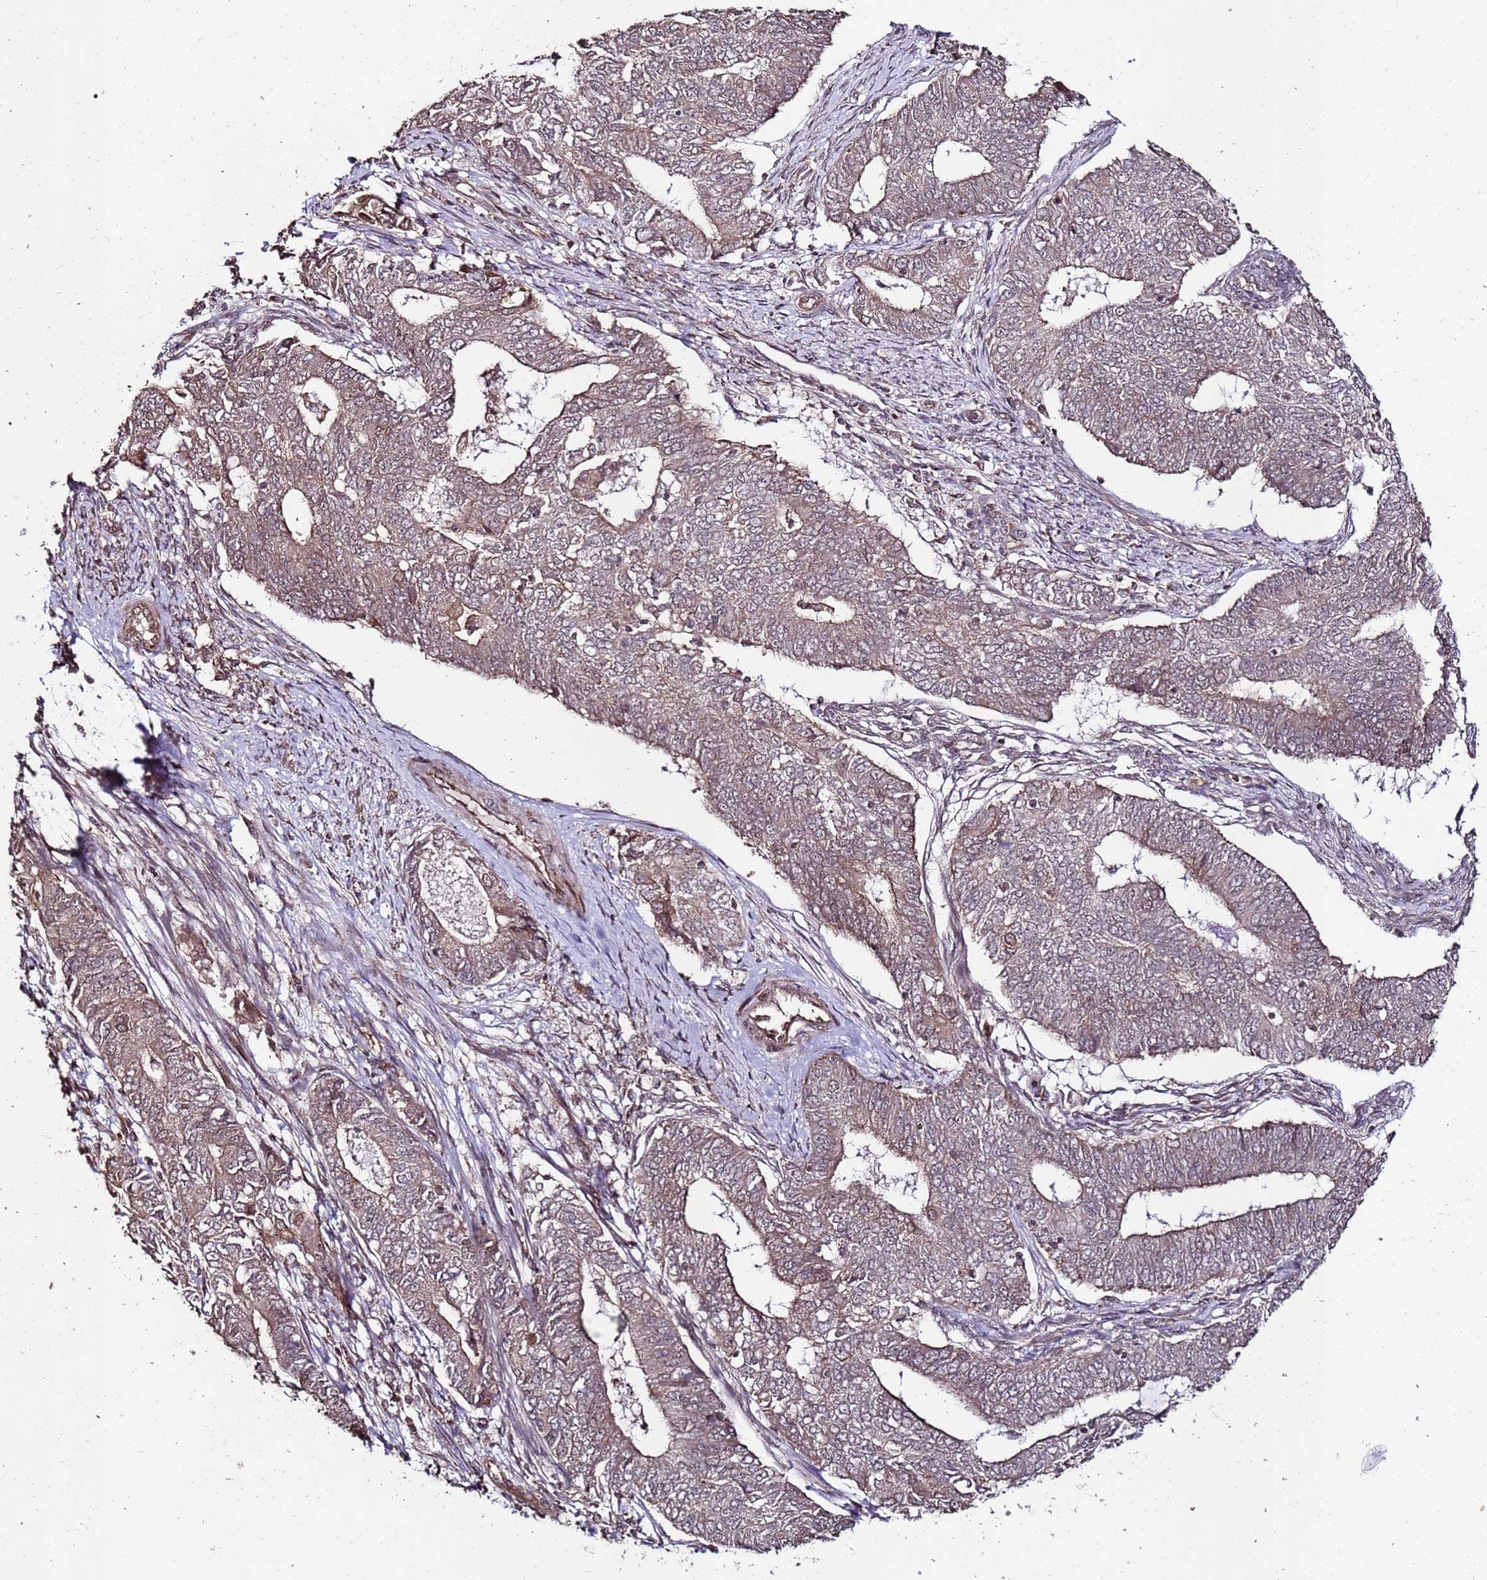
{"staining": {"intensity": "weak", "quantity": "25%-75%", "location": "cytoplasmic/membranous"}, "tissue": "endometrial cancer", "cell_type": "Tumor cells", "image_type": "cancer", "snomed": [{"axis": "morphology", "description": "Adenocarcinoma, NOS"}, {"axis": "topography", "description": "Endometrium"}], "caption": "A photomicrograph showing weak cytoplasmic/membranous staining in about 25%-75% of tumor cells in endometrial adenocarcinoma, as visualized by brown immunohistochemical staining.", "gene": "PRODH", "patient": {"sex": "female", "age": 62}}